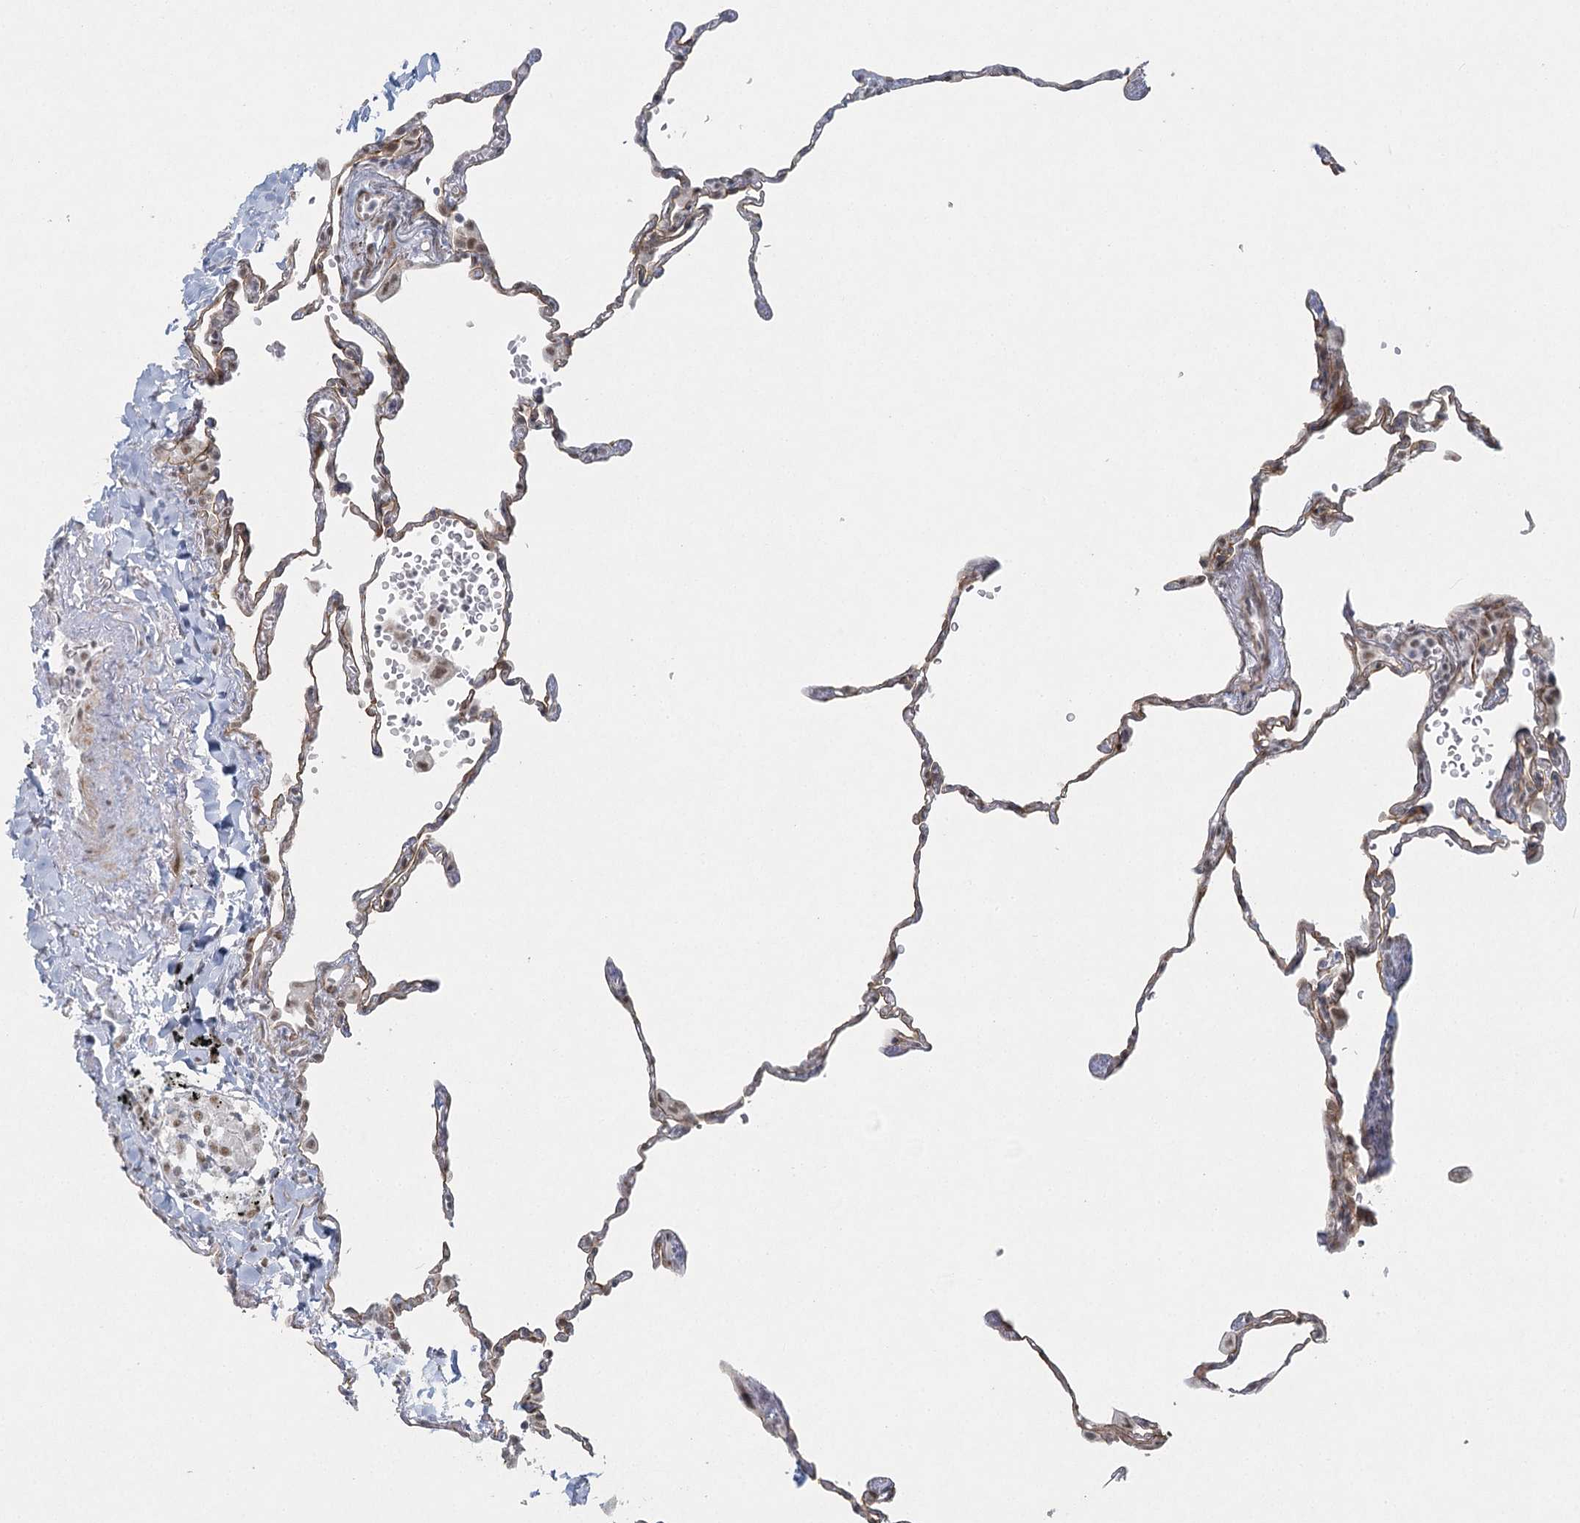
{"staining": {"intensity": "weak", "quantity": "25%-75%", "location": "cytoplasmic/membranous"}, "tissue": "lung", "cell_type": "Alveolar cells", "image_type": "normal", "snomed": [{"axis": "morphology", "description": "Normal tissue, NOS"}, {"axis": "topography", "description": "Lung"}], "caption": "Weak cytoplasmic/membranous staining for a protein is seen in approximately 25%-75% of alveolar cells of benign lung using IHC.", "gene": "U2SURP", "patient": {"sex": "male", "age": 59}}